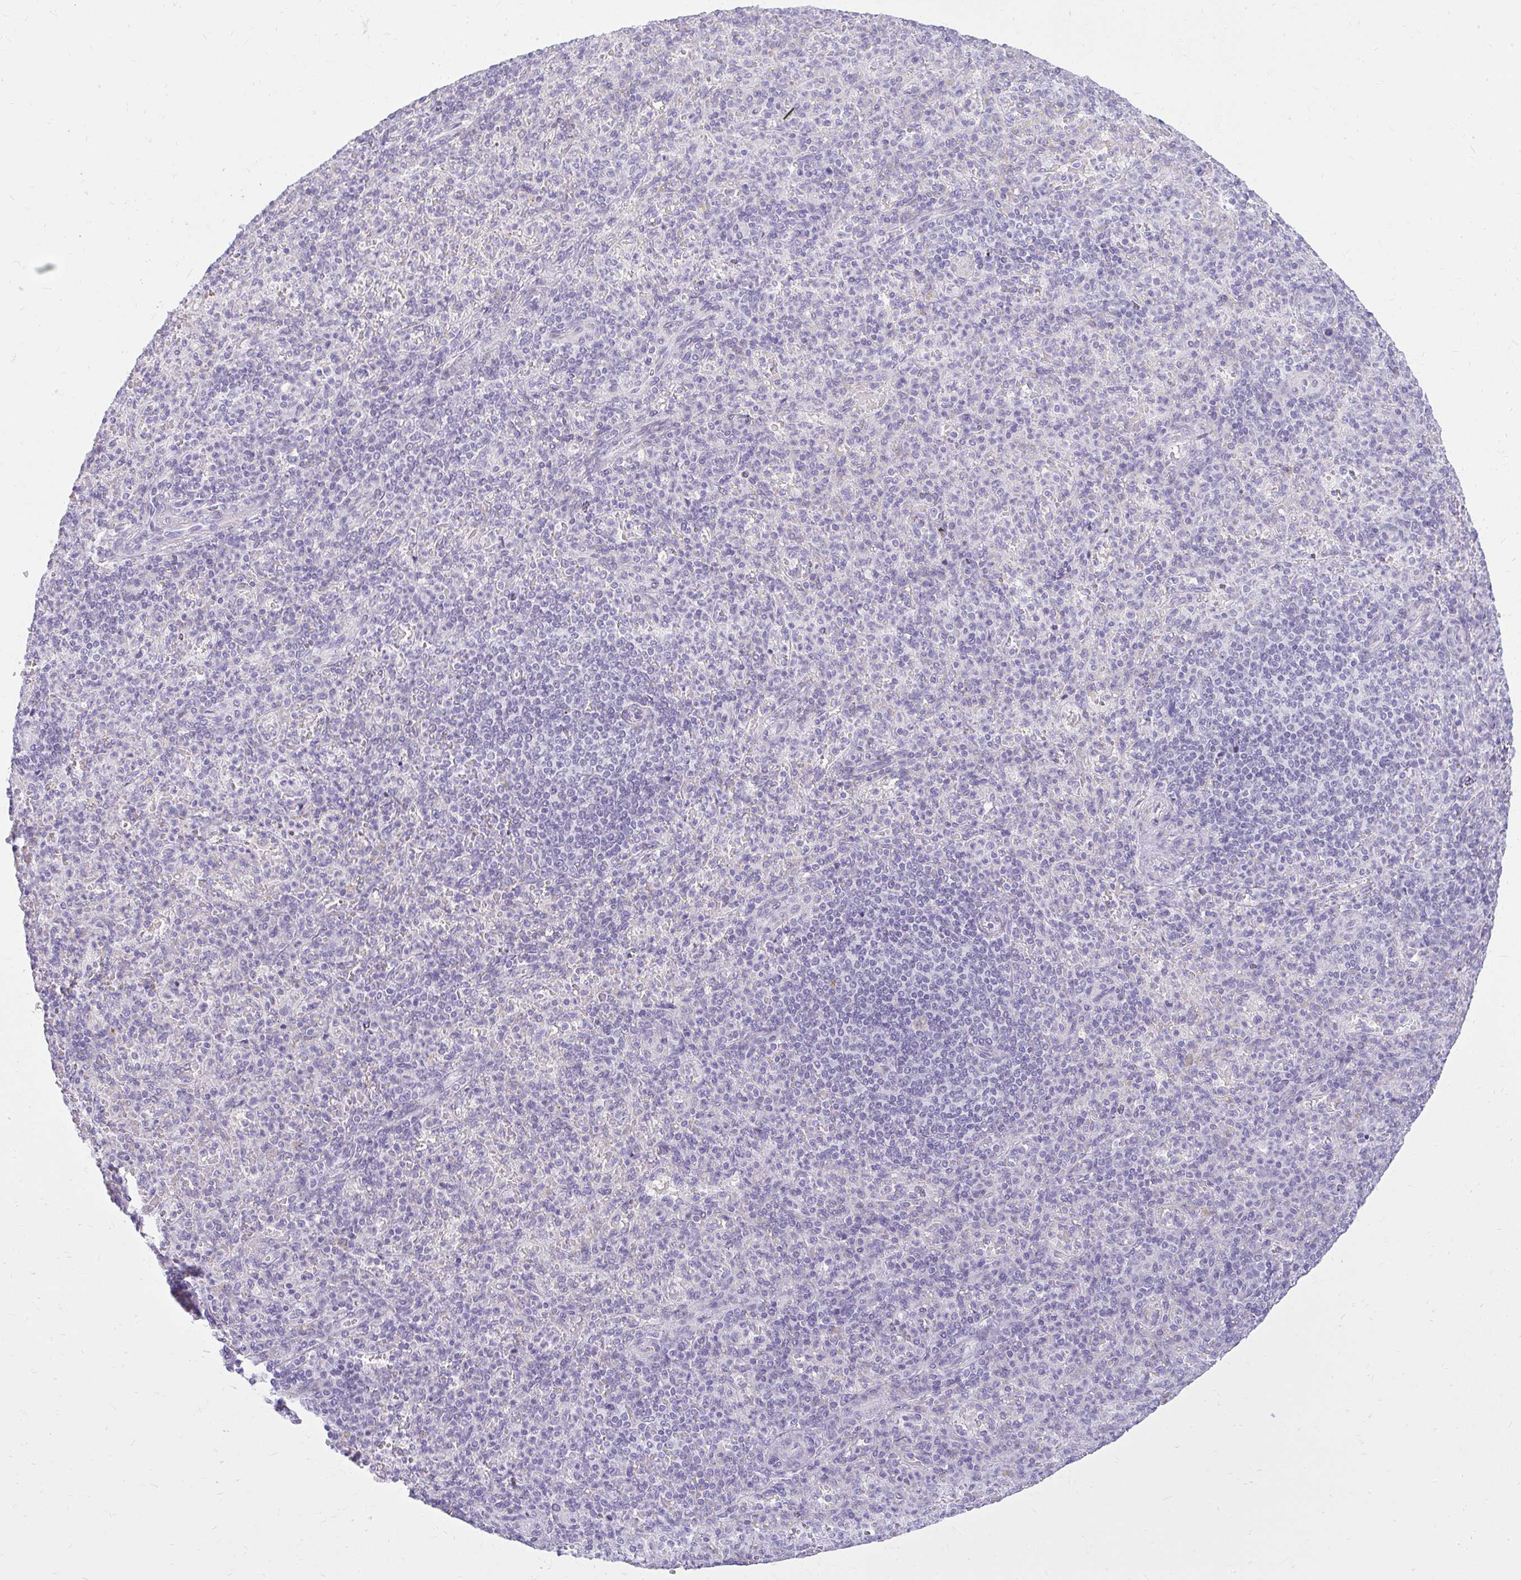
{"staining": {"intensity": "negative", "quantity": "none", "location": "none"}, "tissue": "spleen", "cell_type": "Cells in red pulp", "image_type": "normal", "snomed": [{"axis": "morphology", "description": "Normal tissue, NOS"}, {"axis": "topography", "description": "Spleen"}], "caption": "DAB immunohistochemical staining of unremarkable human spleen shows no significant positivity in cells in red pulp.", "gene": "PRAP1", "patient": {"sex": "female", "age": 74}}